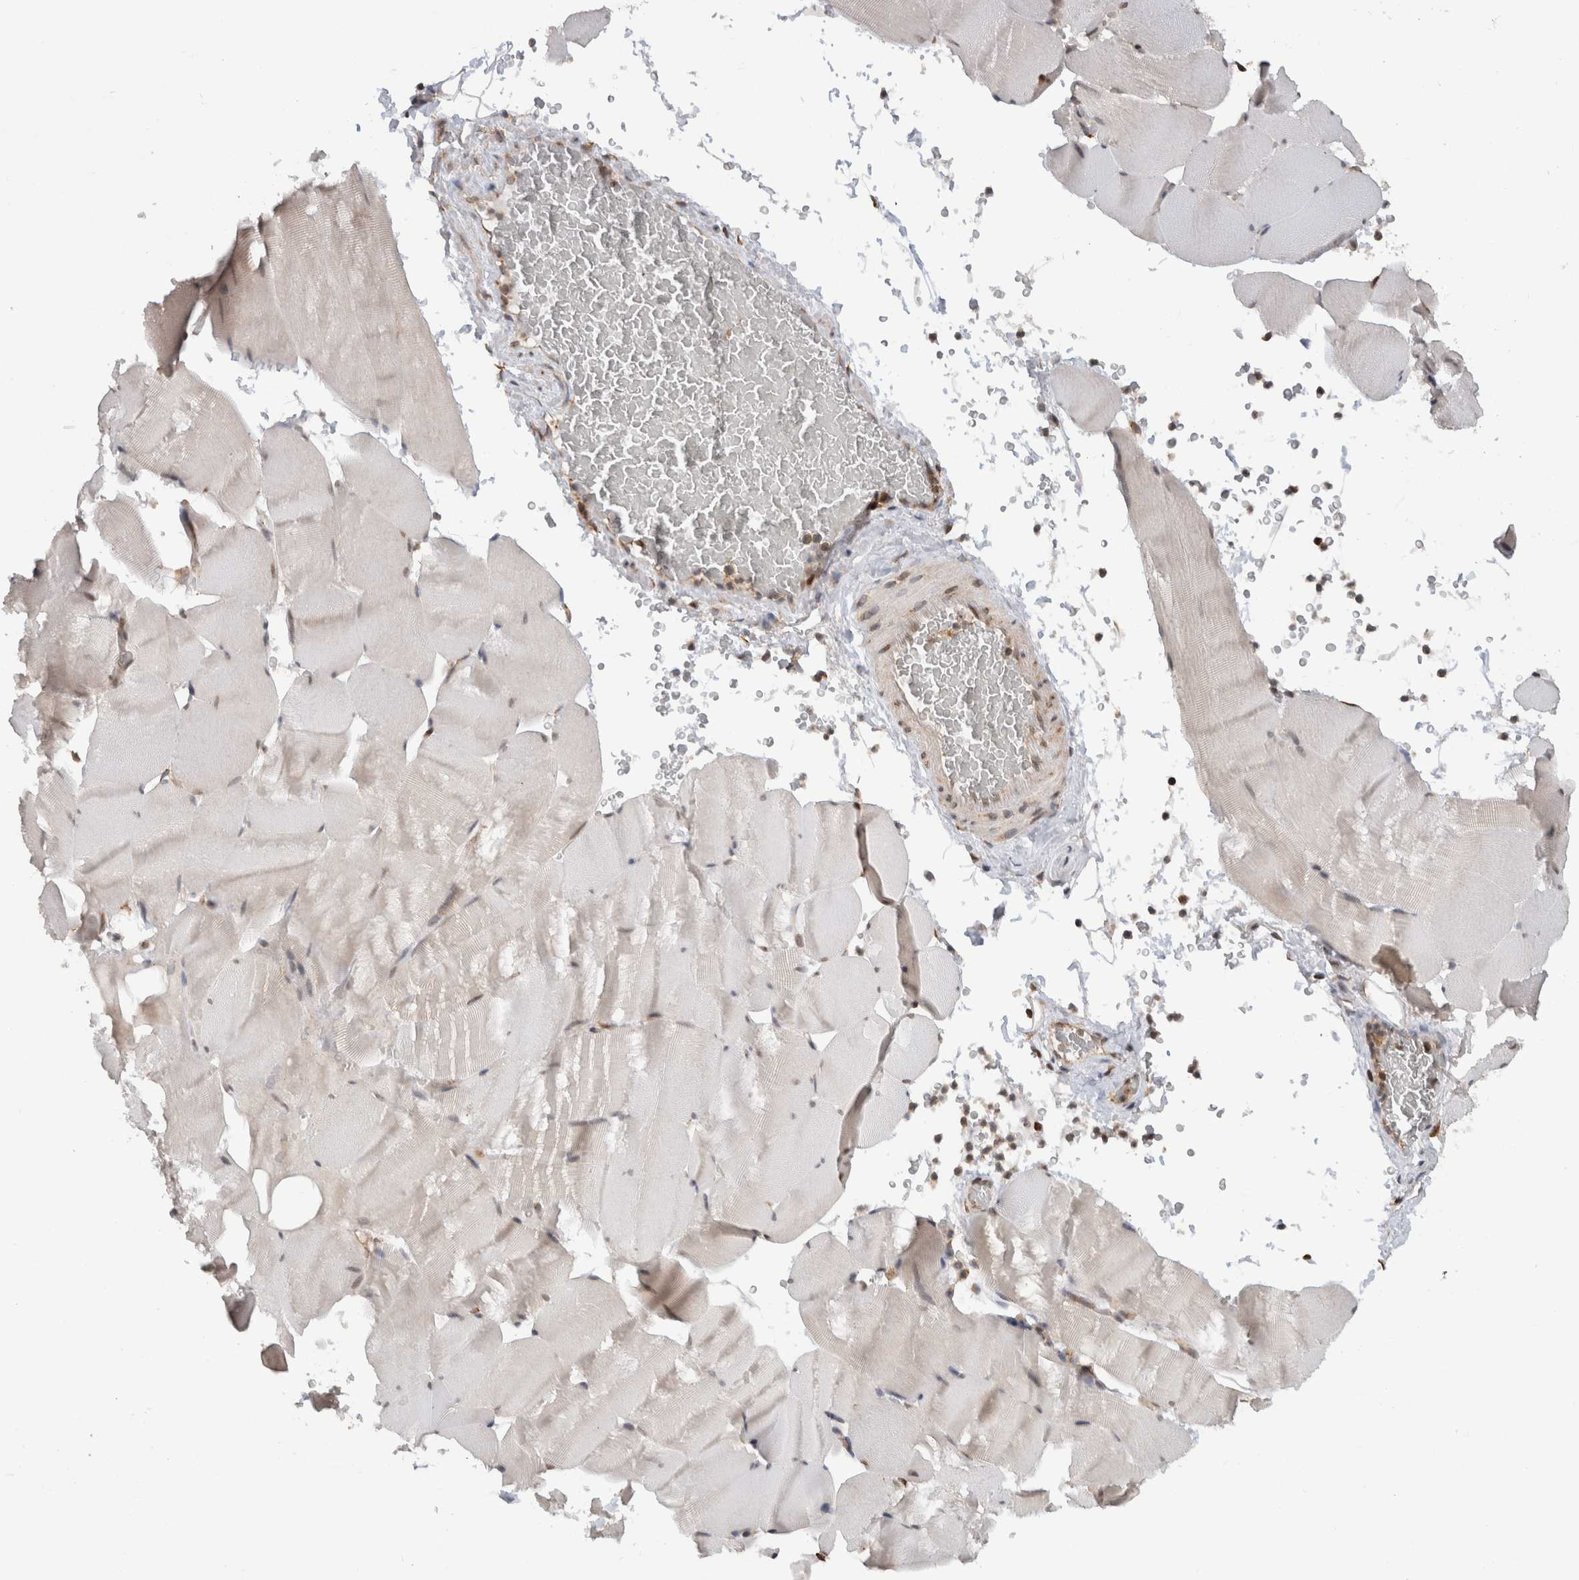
{"staining": {"intensity": "moderate", "quantity": "<25%", "location": "nuclear"}, "tissue": "skeletal muscle", "cell_type": "Myocytes", "image_type": "normal", "snomed": [{"axis": "morphology", "description": "Normal tissue, NOS"}, {"axis": "topography", "description": "Skeletal muscle"}], "caption": "Immunohistochemical staining of unremarkable skeletal muscle reveals low levels of moderate nuclear staining in approximately <25% of myocytes. (Stains: DAB (3,3'-diaminobenzidine) in brown, nuclei in blue, Microscopy: brightfield microscopy at high magnification).", "gene": "MS4A7", "patient": {"sex": "male", "age": 62}}